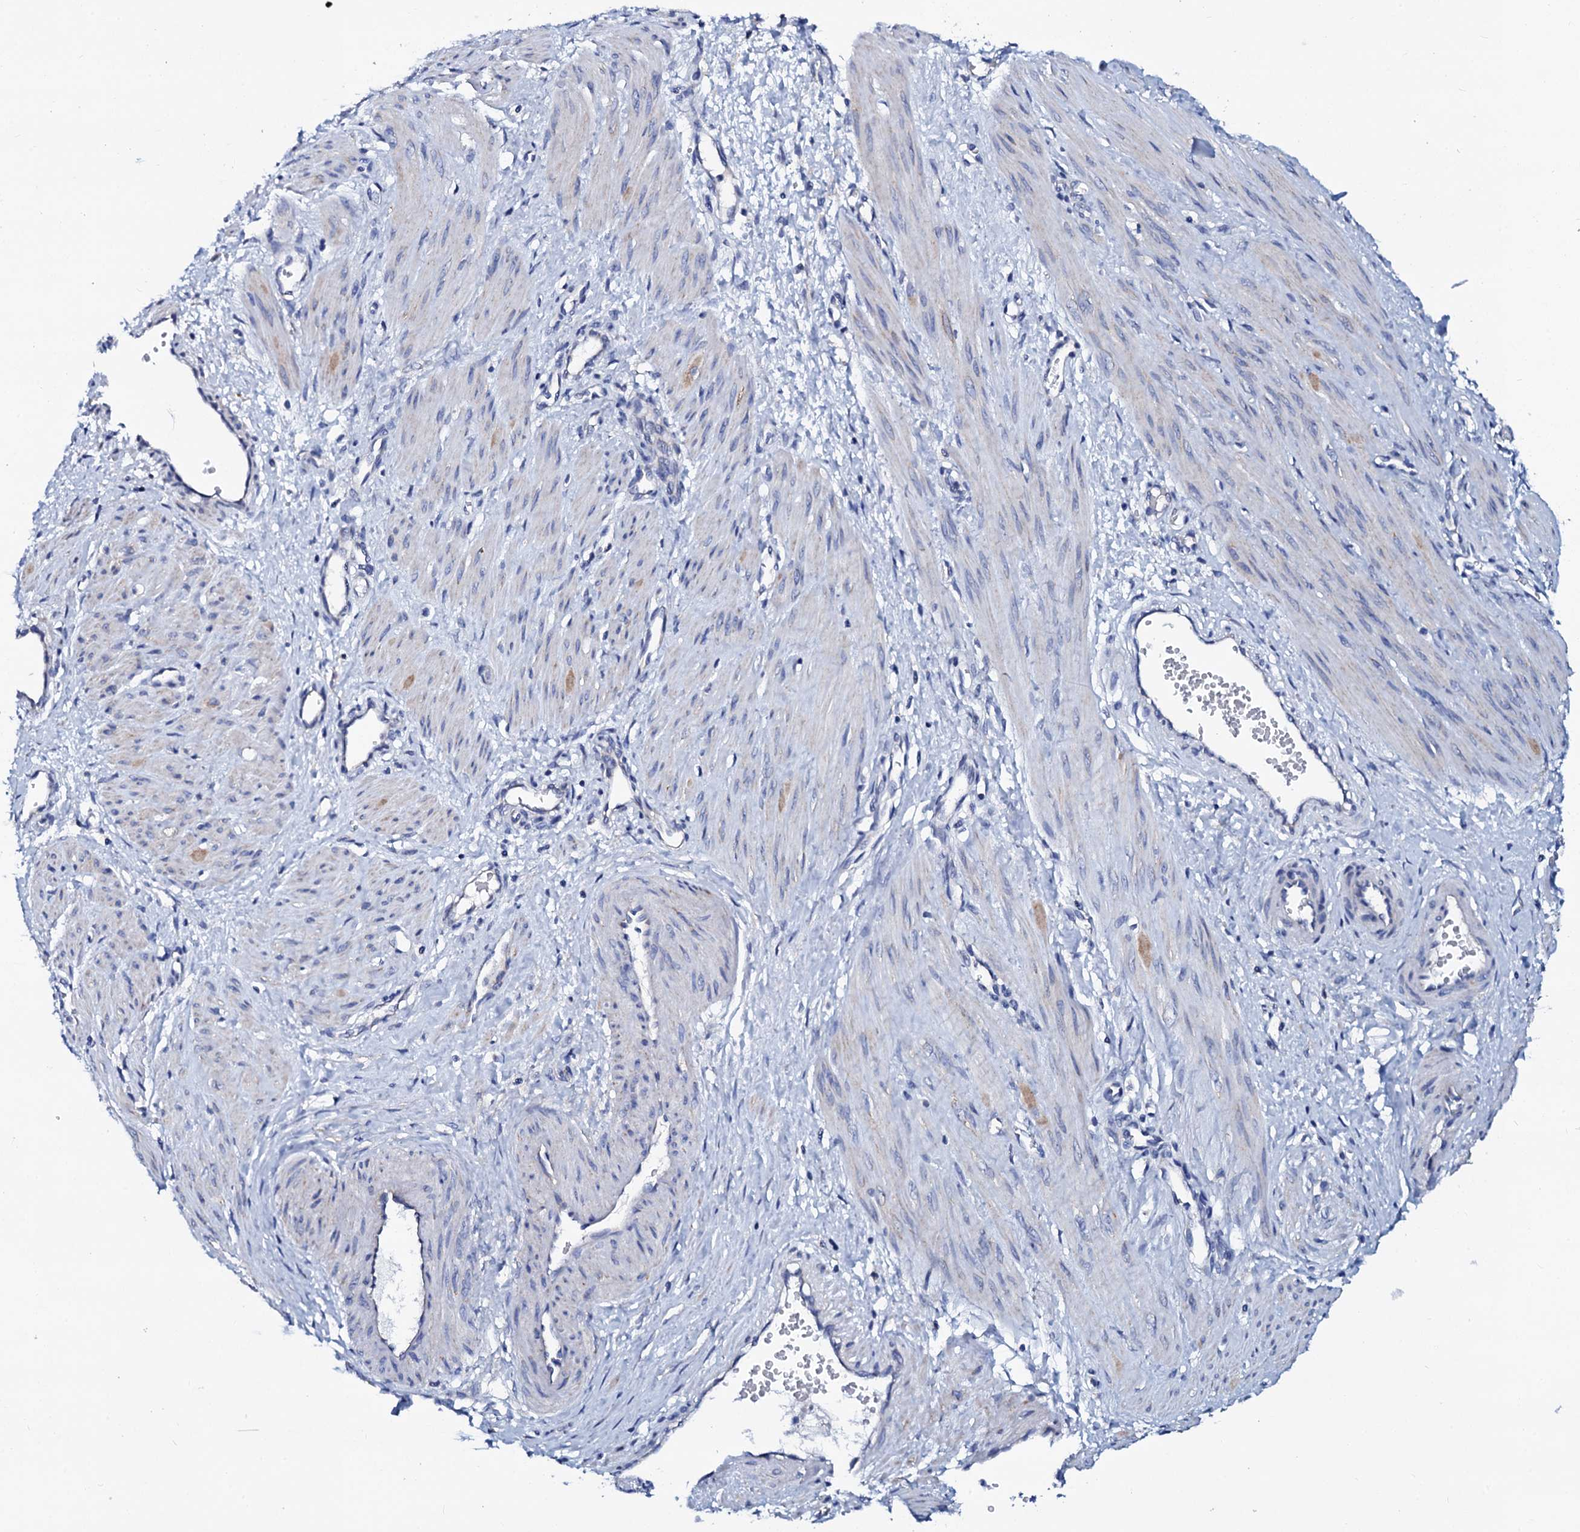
{"staining": {"intensity": "negative", "quantity": "none", "location": "none"}, "tissue": "smooth muscle", "cell_type": "Smooth muscle cells", "image_type": "normal", "snomed": [{"axis": "morphology", "description": "Normal tissue, NOS"}, {"axis": "topography", "description": "Endometrium"}], "caption": "High power microscopy photomicrograph of an immunohistochemistry (IHC) histopathology image of normal smooth muscle, revealing no significant staining in smooth muscle cells.", "gene": "SLC37A4", "patient": {"sex": "female", "age": 33}}